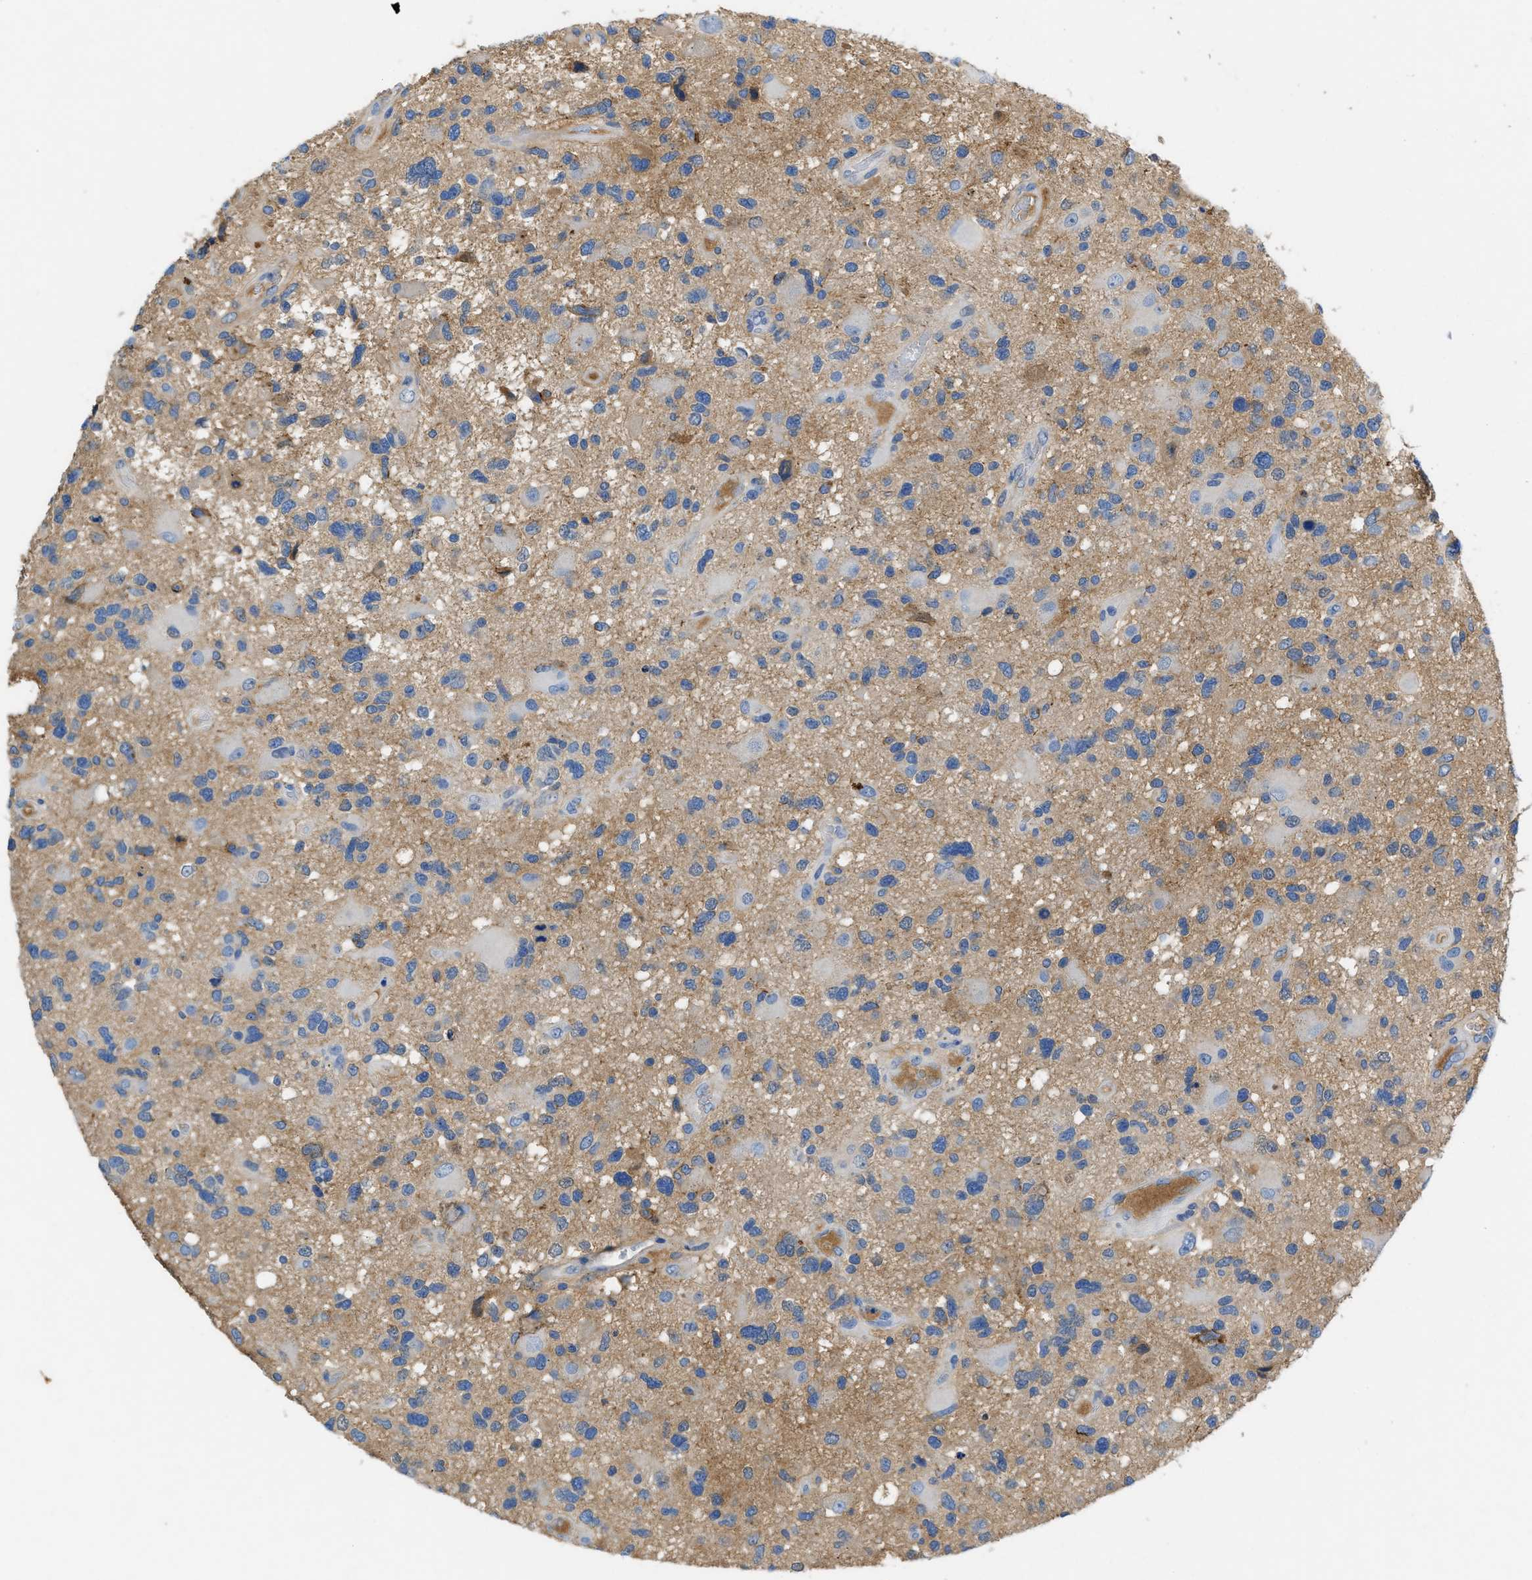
{"staining": {"intensity": "weak", "quantity": "<25%", "location": "cytoplasmic/membranous"}, "tissue": "glioma", "cell_type": "Tumor cells", "image_type": "cancer", "snomed": [{"axis": "morphology", "description": "Glioma, malignant, High grade"}, {"axis": "topography", "description": "Brain"}], "caption": "The IHC micrograph has no significant staining in tumor cells of glioma tissue. Brightfield microscopy of immunohistochemistry stained with DAB (brown) and hematoxylin (blue), captured at high magnification.", "gene": "SPEG", "patient": {"sex": "male", "age": 33}}